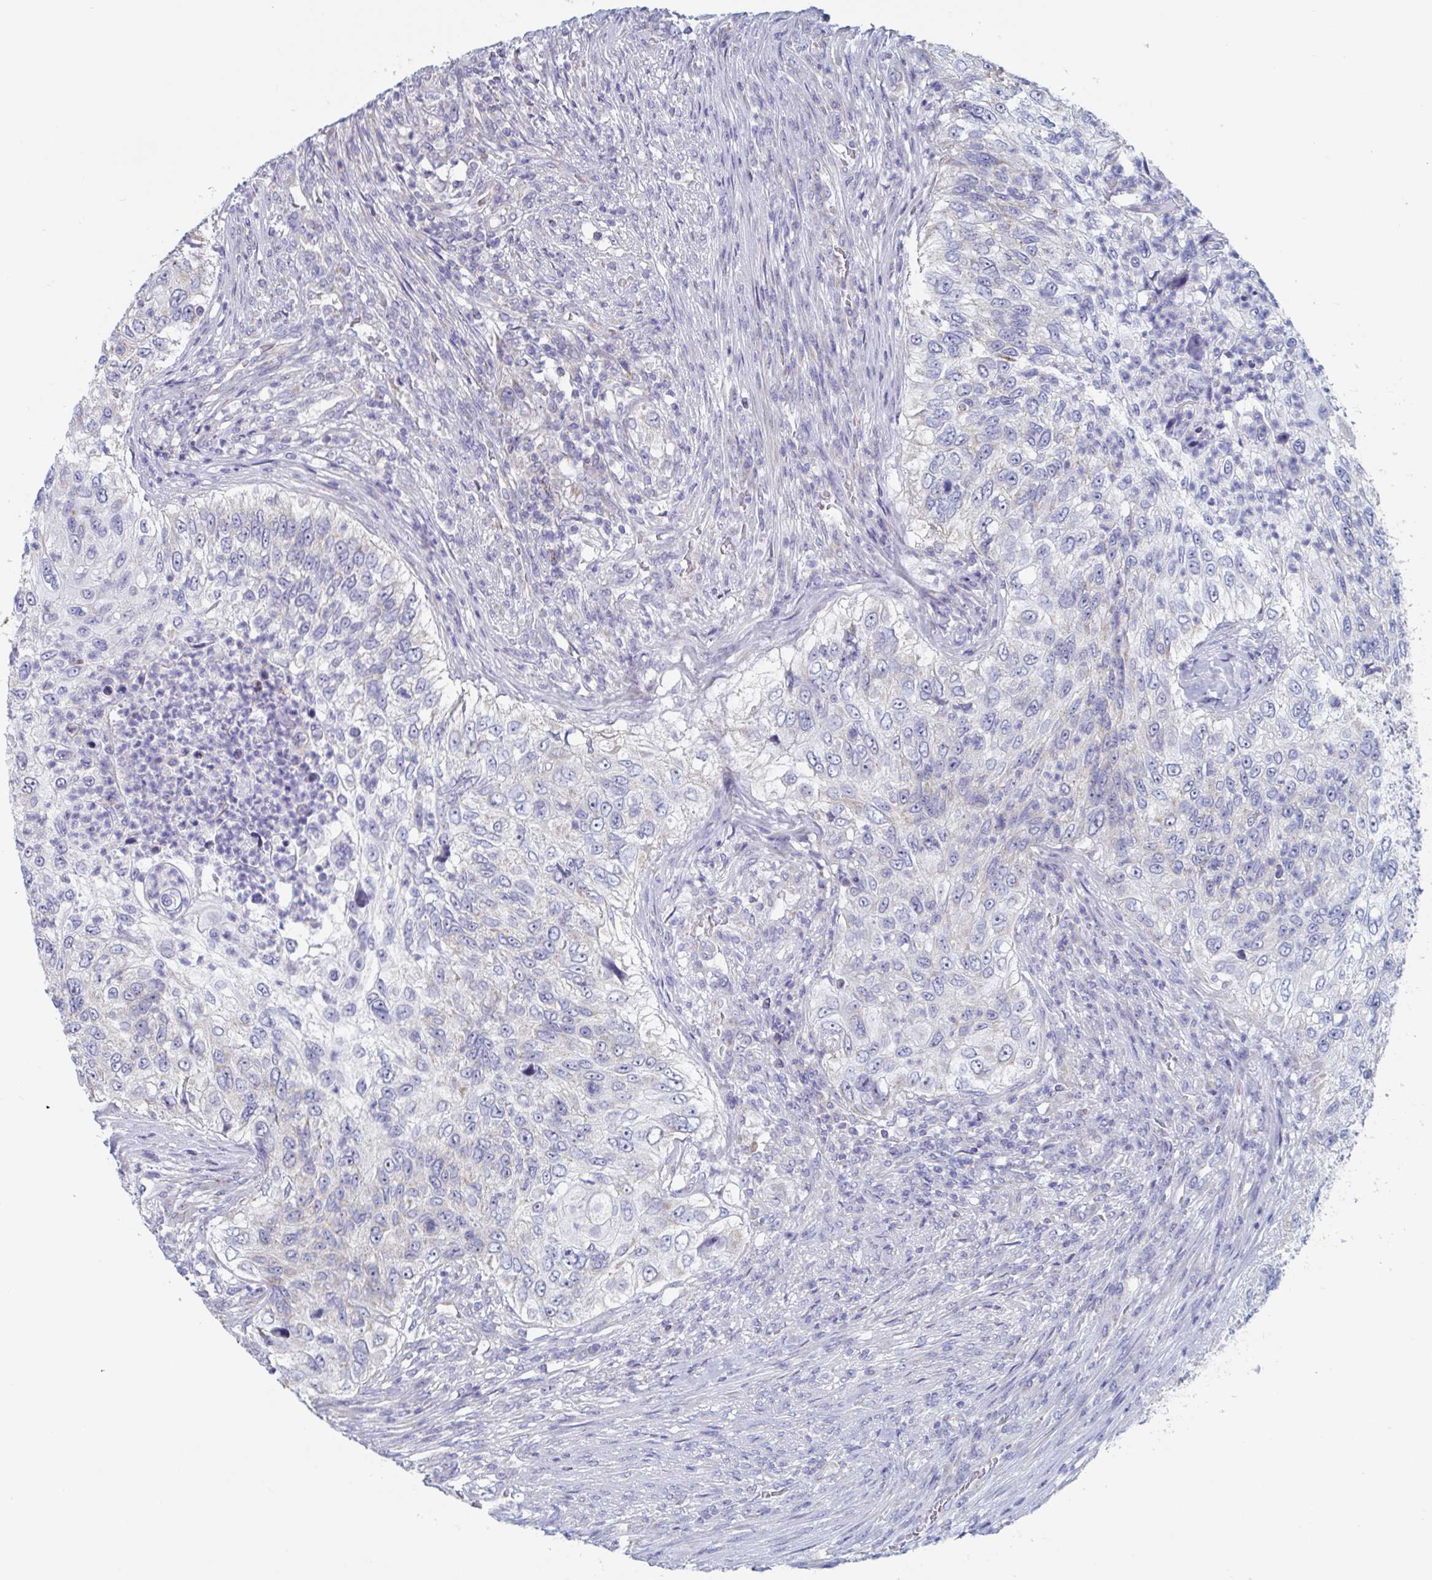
{"staining": {"intensity": "negative", "quantity": "none", "location": "none"}, "tissue": "urothelial cancer", "cell_type": "Tumor cells", "image_type": "cancer", "snomed": [{"axis": "morphology", "description": "Urothelial carcinoma, High grade"}, {"axis": "topography", "description": "Urinary bladder"}], "caption": "Immunohistochemistry (IHC) of urothelial cancer displays no positivity in tumor cells.", "gene": "MRPL53", "patient": {"sex": "female", "age": 60}}